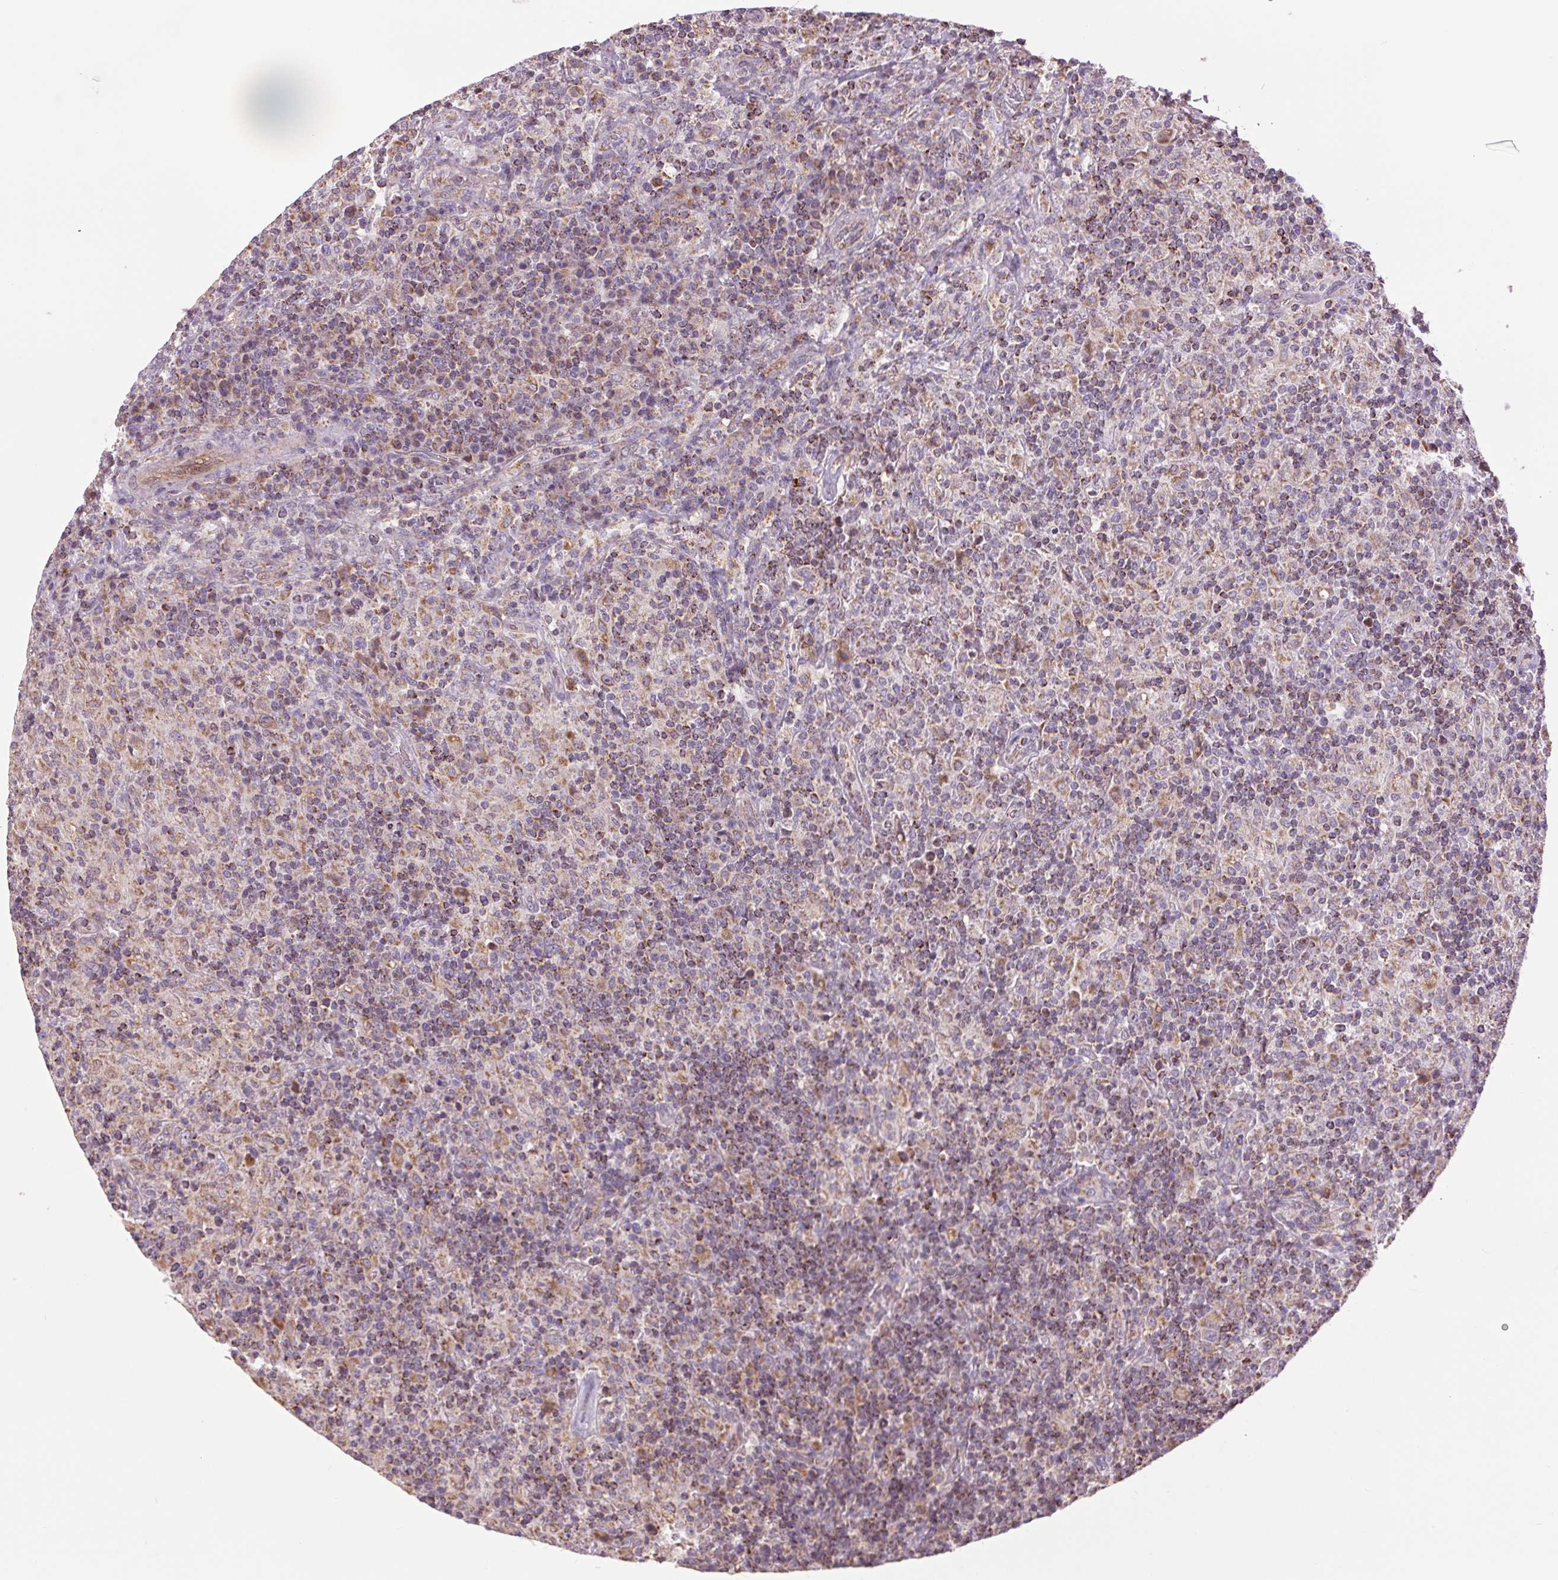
{"staining": {"intensity": "weak", "quantity": "25%-75%", "location": "cytoplasmic/membranous"}, "tissue": "lymphoma", "cell_type": "Tumor cells", "image_type": "cancer", "snomed": [{"axis": "morphology", "description": "Hodgkin's disease, NOS"}, {"axis": "topography", "description": "Lymph node"}], "caption": "Hodgkin's disease stained for a protein displays weak cytoplasmic/membranous positivity in tumor cells.", "gene": "DGUOK", "patient": {"sex": "male", "age": 70}}